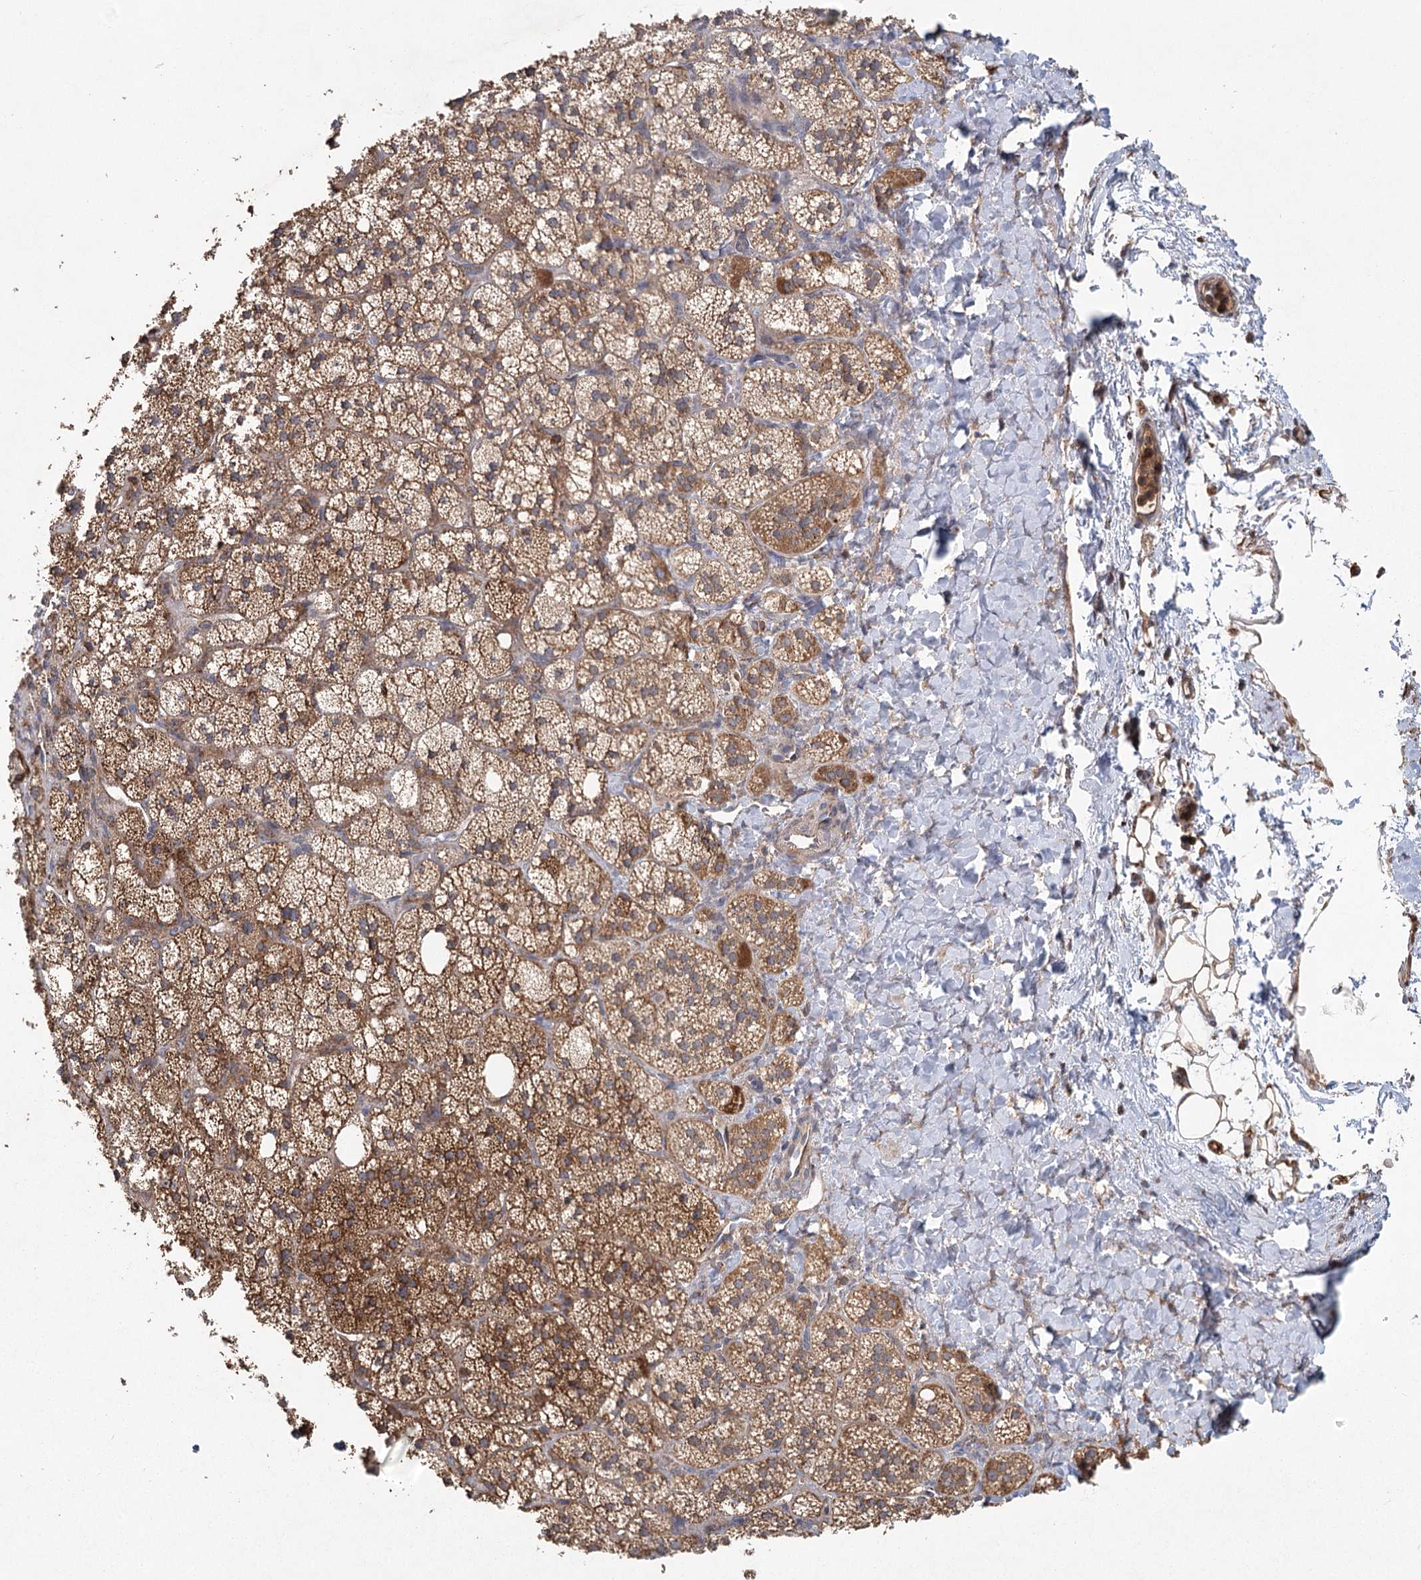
{"staining": {"intensity": "moderate", "quantity": ">75%", "location": "cytoplasmic/membranous"}, "tissue": "adrenal gland", "cell_type": "Glandular cells", "image_type": "normal", "snomed": [{"axis": "morphology", "description": "Normal tissue, NOS"}, {"axis": "topography", "description": "Adrenal gland"}], "caption": "Immunohistochemical staining of unremarkable adrenal gland shows moderate cytoplasmic/membranous protein expression in approximately >75% of glandular cells.", "gene": "PLEKHA7", "patient": {"sex": "male", "age": 61}}